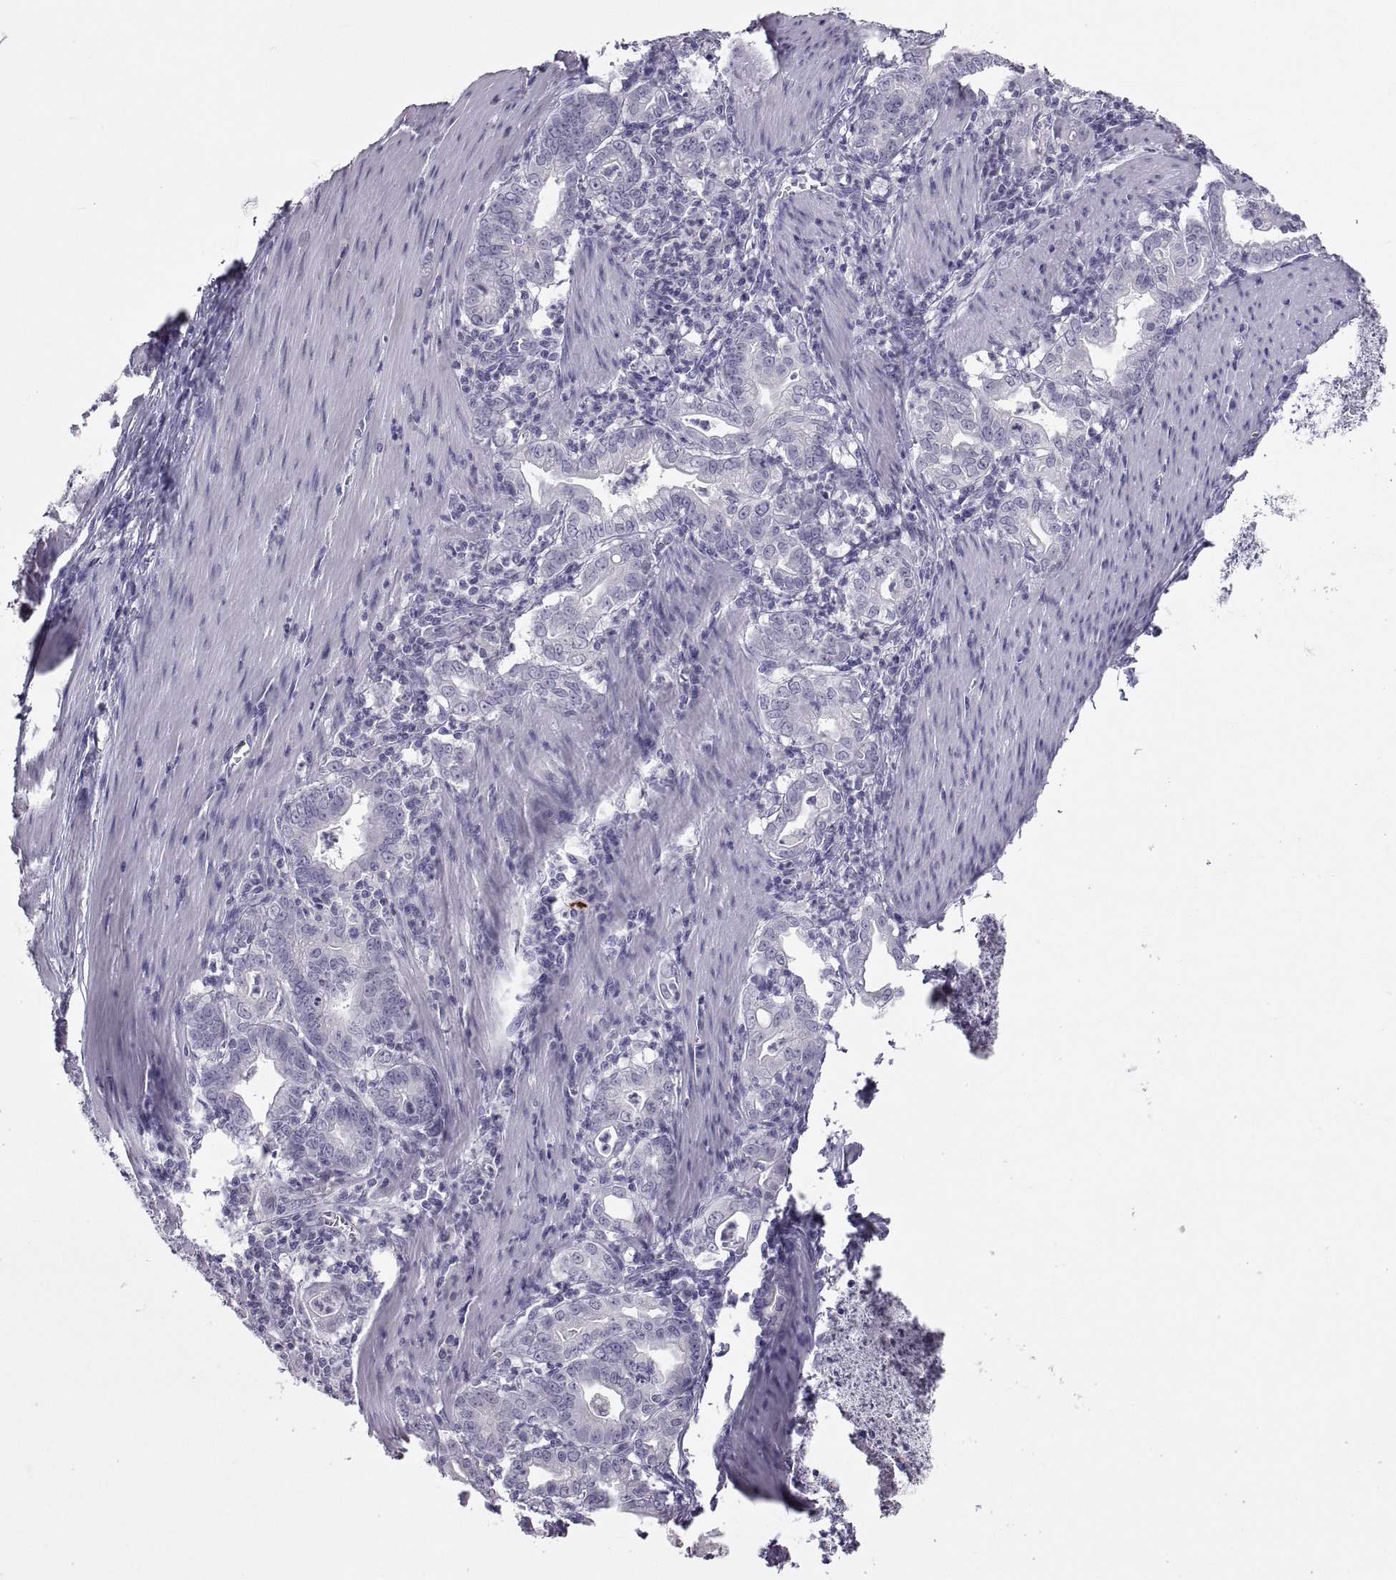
{"staining": {"intensity": "negative", "quantity": "none", "location": "none"}, "tissue": "stomach cancer", "cell_type": "Tumor cells", "image_type": "cancer", "snomed": [{"axis": "morphology", "description": "Adenocarcinoma, NOS"}, {"axis": "topography", "description": "Stomach, upper"}], "caption": "A micrograph of human stomach adenocarcinoma is negative for staining in tumor cells.", "gene": "PCSK1N", "patient": {"sex": "female", "age": 79}}